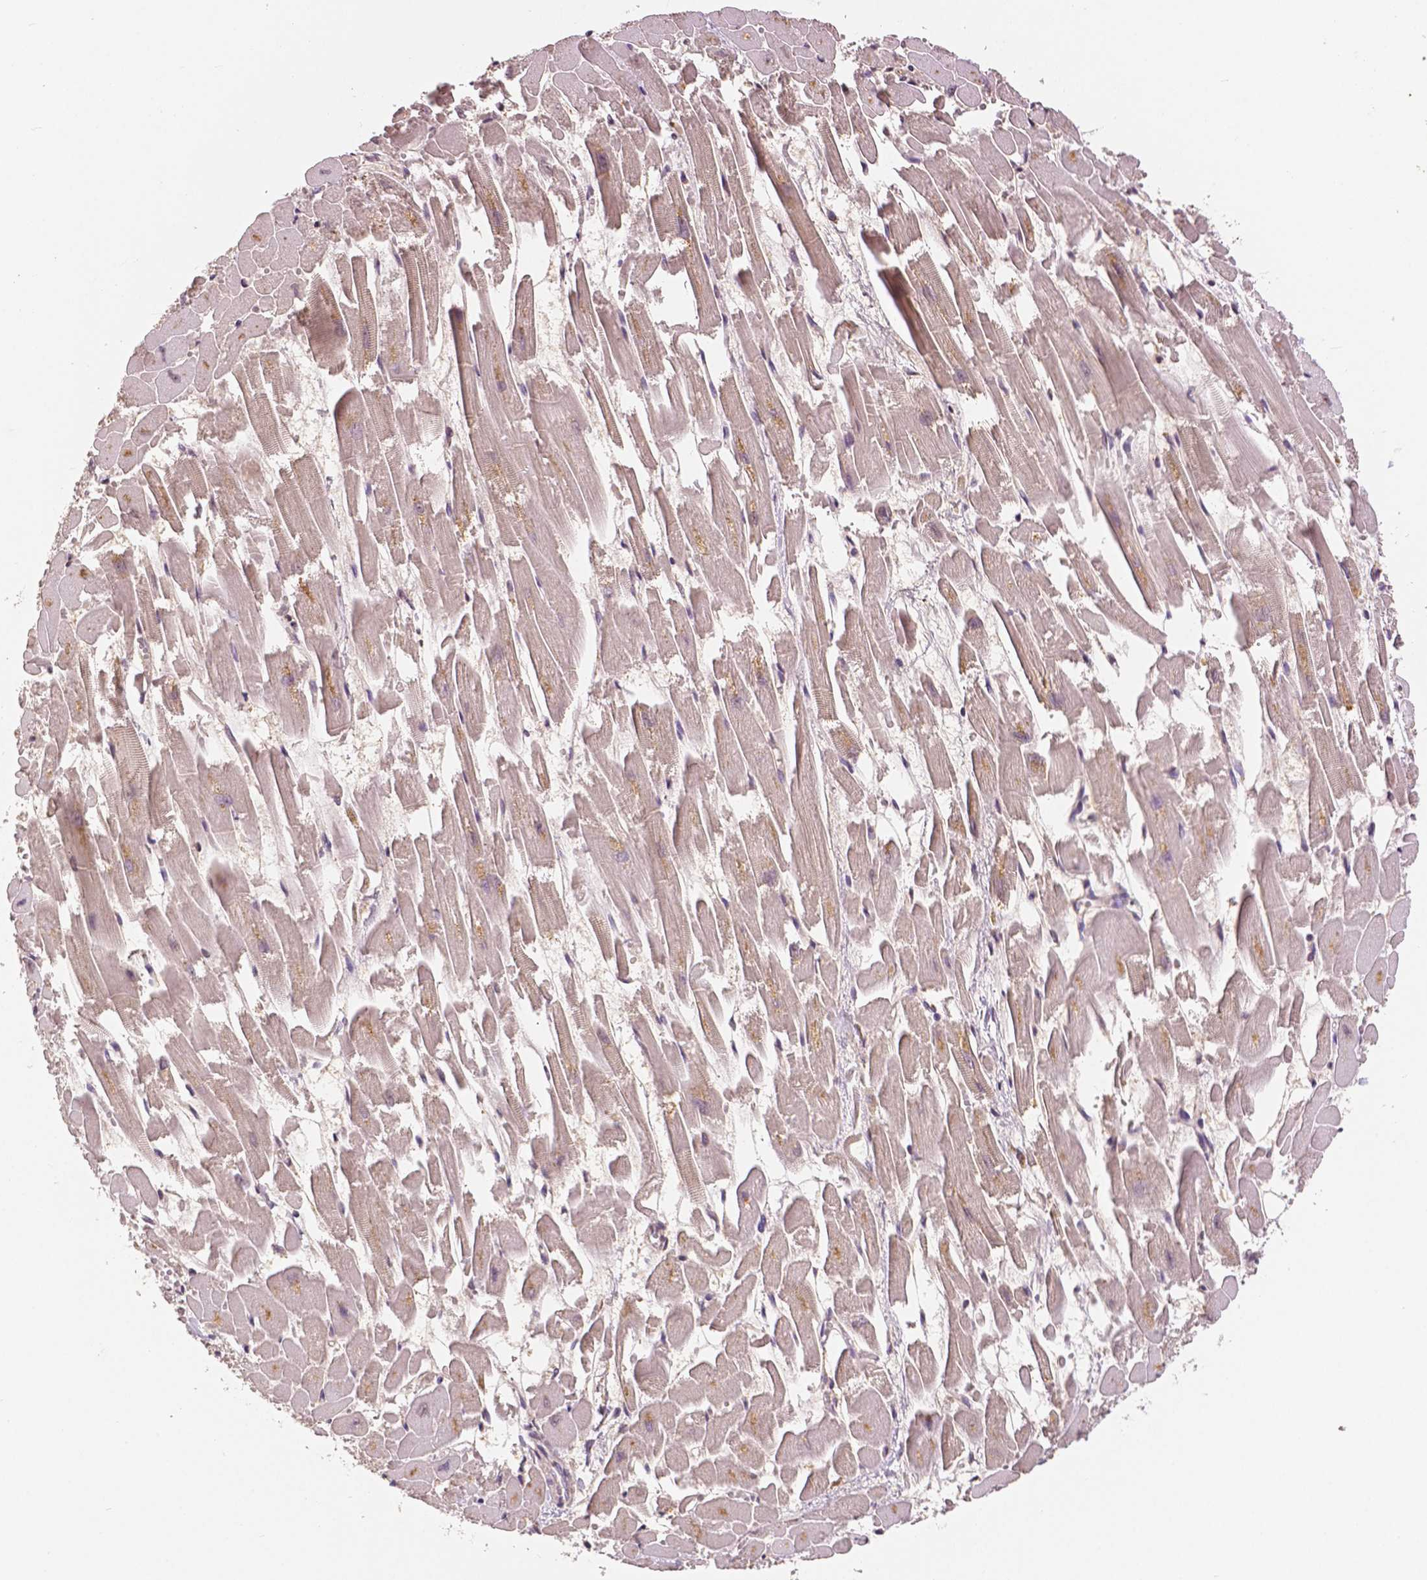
{"staining": {"intensity": "weak", "quantity": "<25%", "location": "cytoplasmic/membranous,nuclear"}, "tissue": "heart muscle", "cell_type": "Cardiomyocytes", "image_type": "normal", "snomed": [{"axis": "morphology", "description": "Normal tissue, NOS"}, {"axis": "topography", "description": "Heart"}], "caption": "The immunohistochemistry image has no significant expression in cardiomyocytes of heart muscle.", "gene": "MAP1LC3B", "patient": {"sex": "female", "age": 52}}